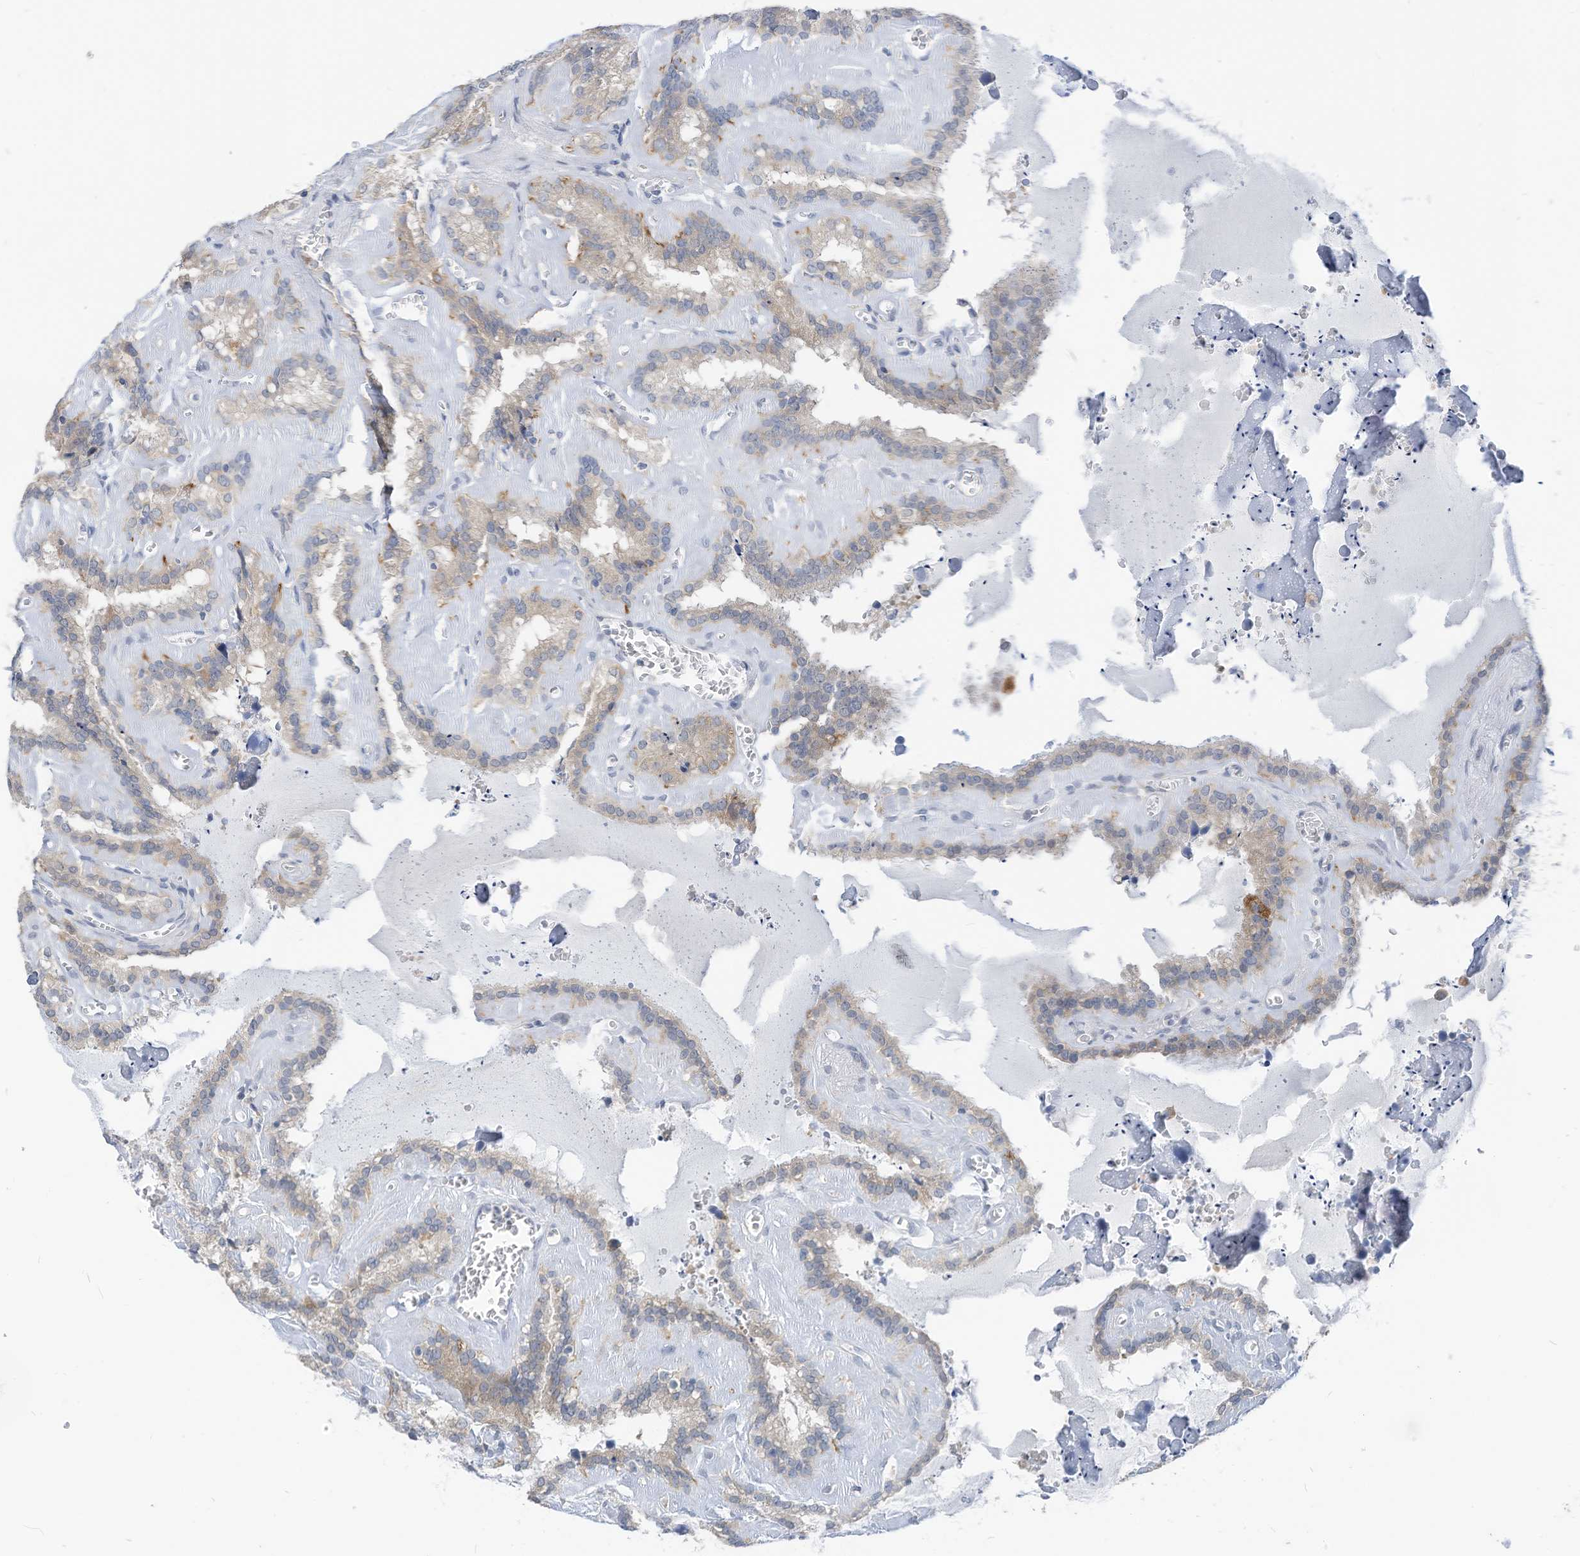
{"staining": {"intensity": "weak", "quantity": "<25%", "location": "cytoplasmic/membranous"}, "tissue": "seminal vesicle", "cell_type": "Glandular cells", "image_type": "normal", "snomed": [{"axis": "morphology", "description": "Normal tissue, NOS"}, {"axis": "topography", "description": "Prostate"}, {"axis": "topography", "description": "Seminal veicle"}], "caption": "DAB immunohistochemical staining of normal seminal vesicle reveals no significant expression in glandular cells.", "gene": "LDAH", "patient": {"sex": "male", "age": 59}}